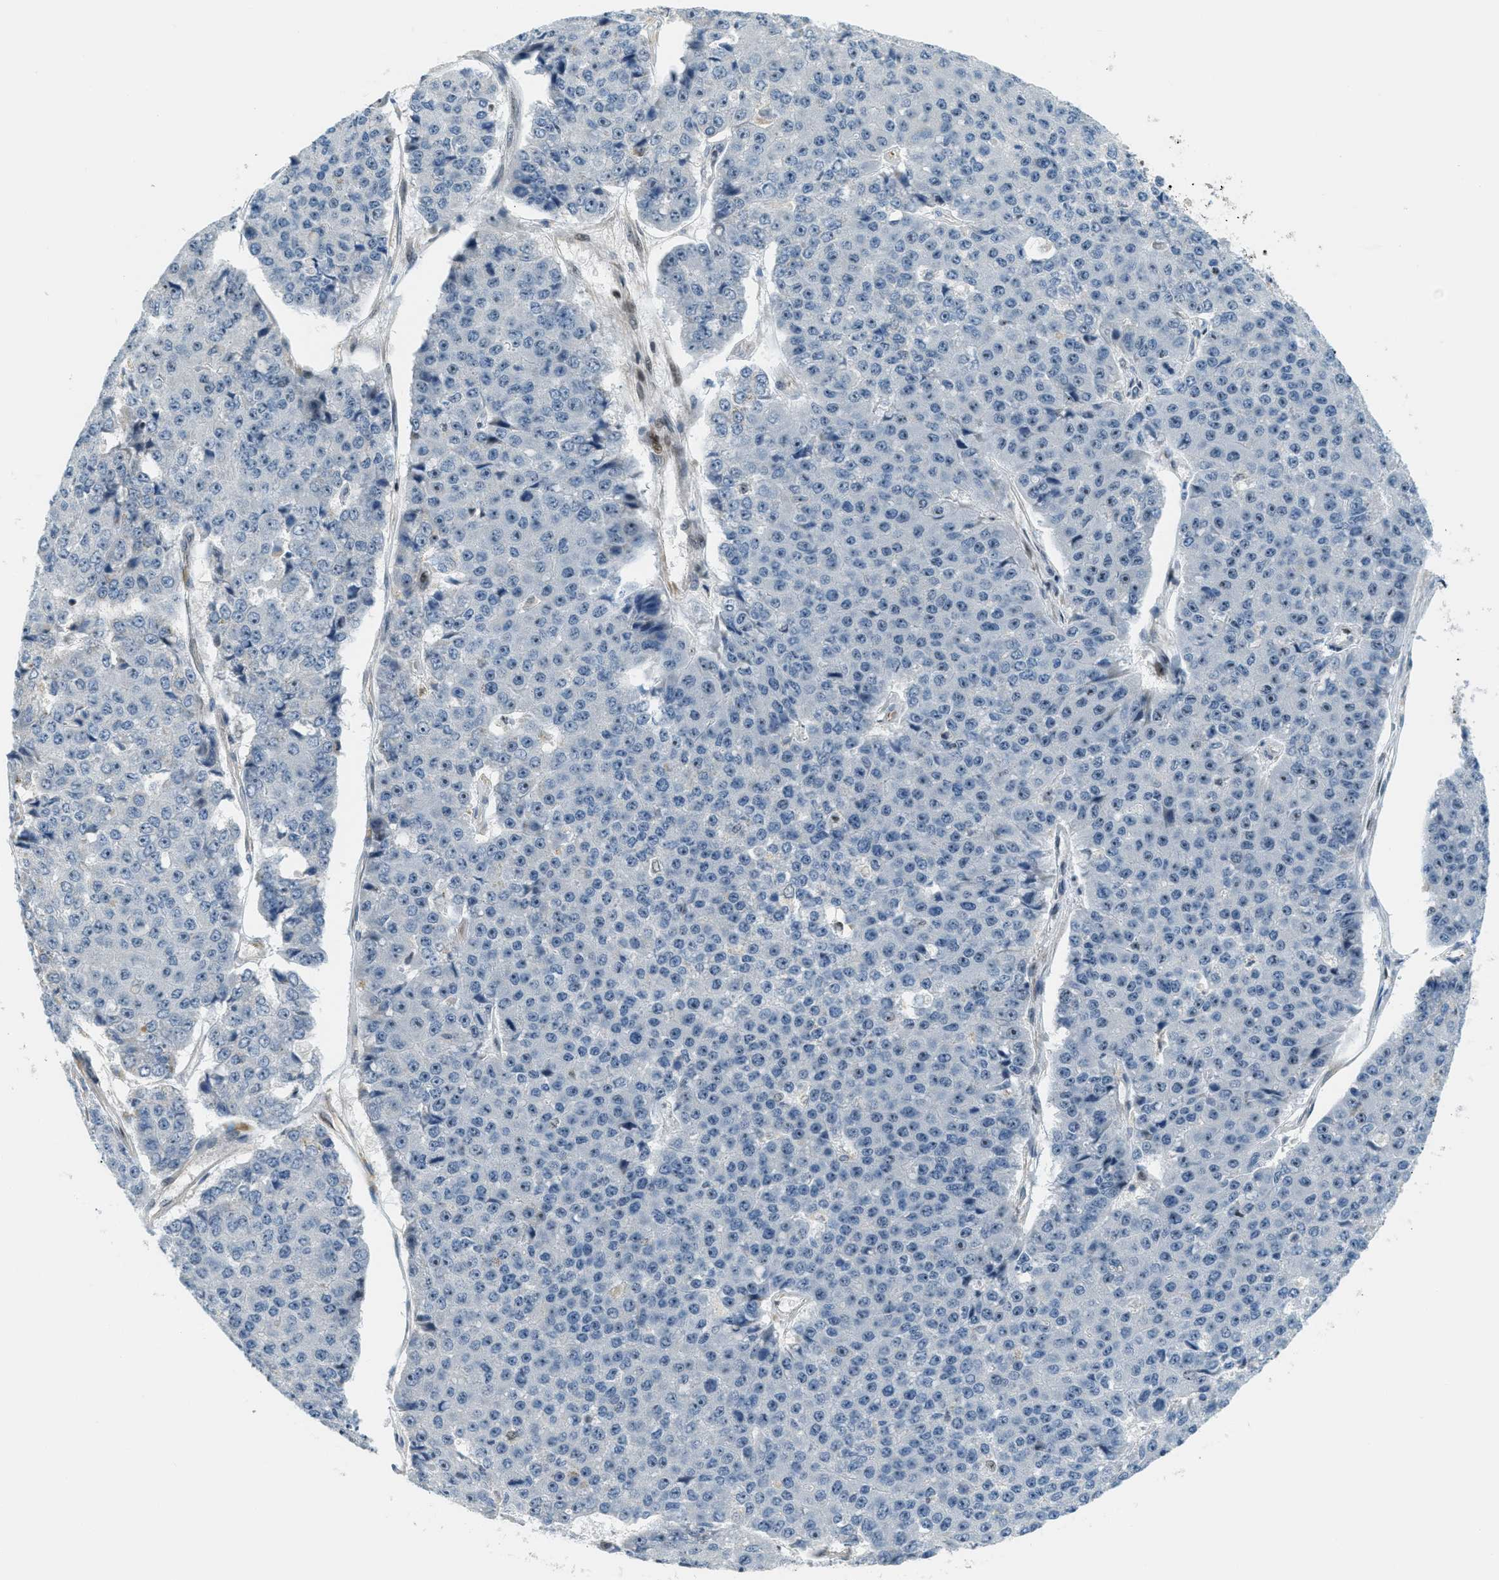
{"staining": {"intensity": "negative", "quantity": "none", "location": "none"}, "tissue": "pancreatic cancer", "cell_type": "Tumor cells", "image_type": "cancer", "snomed": [{"axis": "morphology", "description": "Adenocarcinoma, NOS"}, {"axis": "topography", "description": "Pancreas"}], "caption": "Tumor cells show no significant staining in pancreatic cancer.", "gene": "ZDHHC23", "patient": {"sex": "male", "age": 50}}